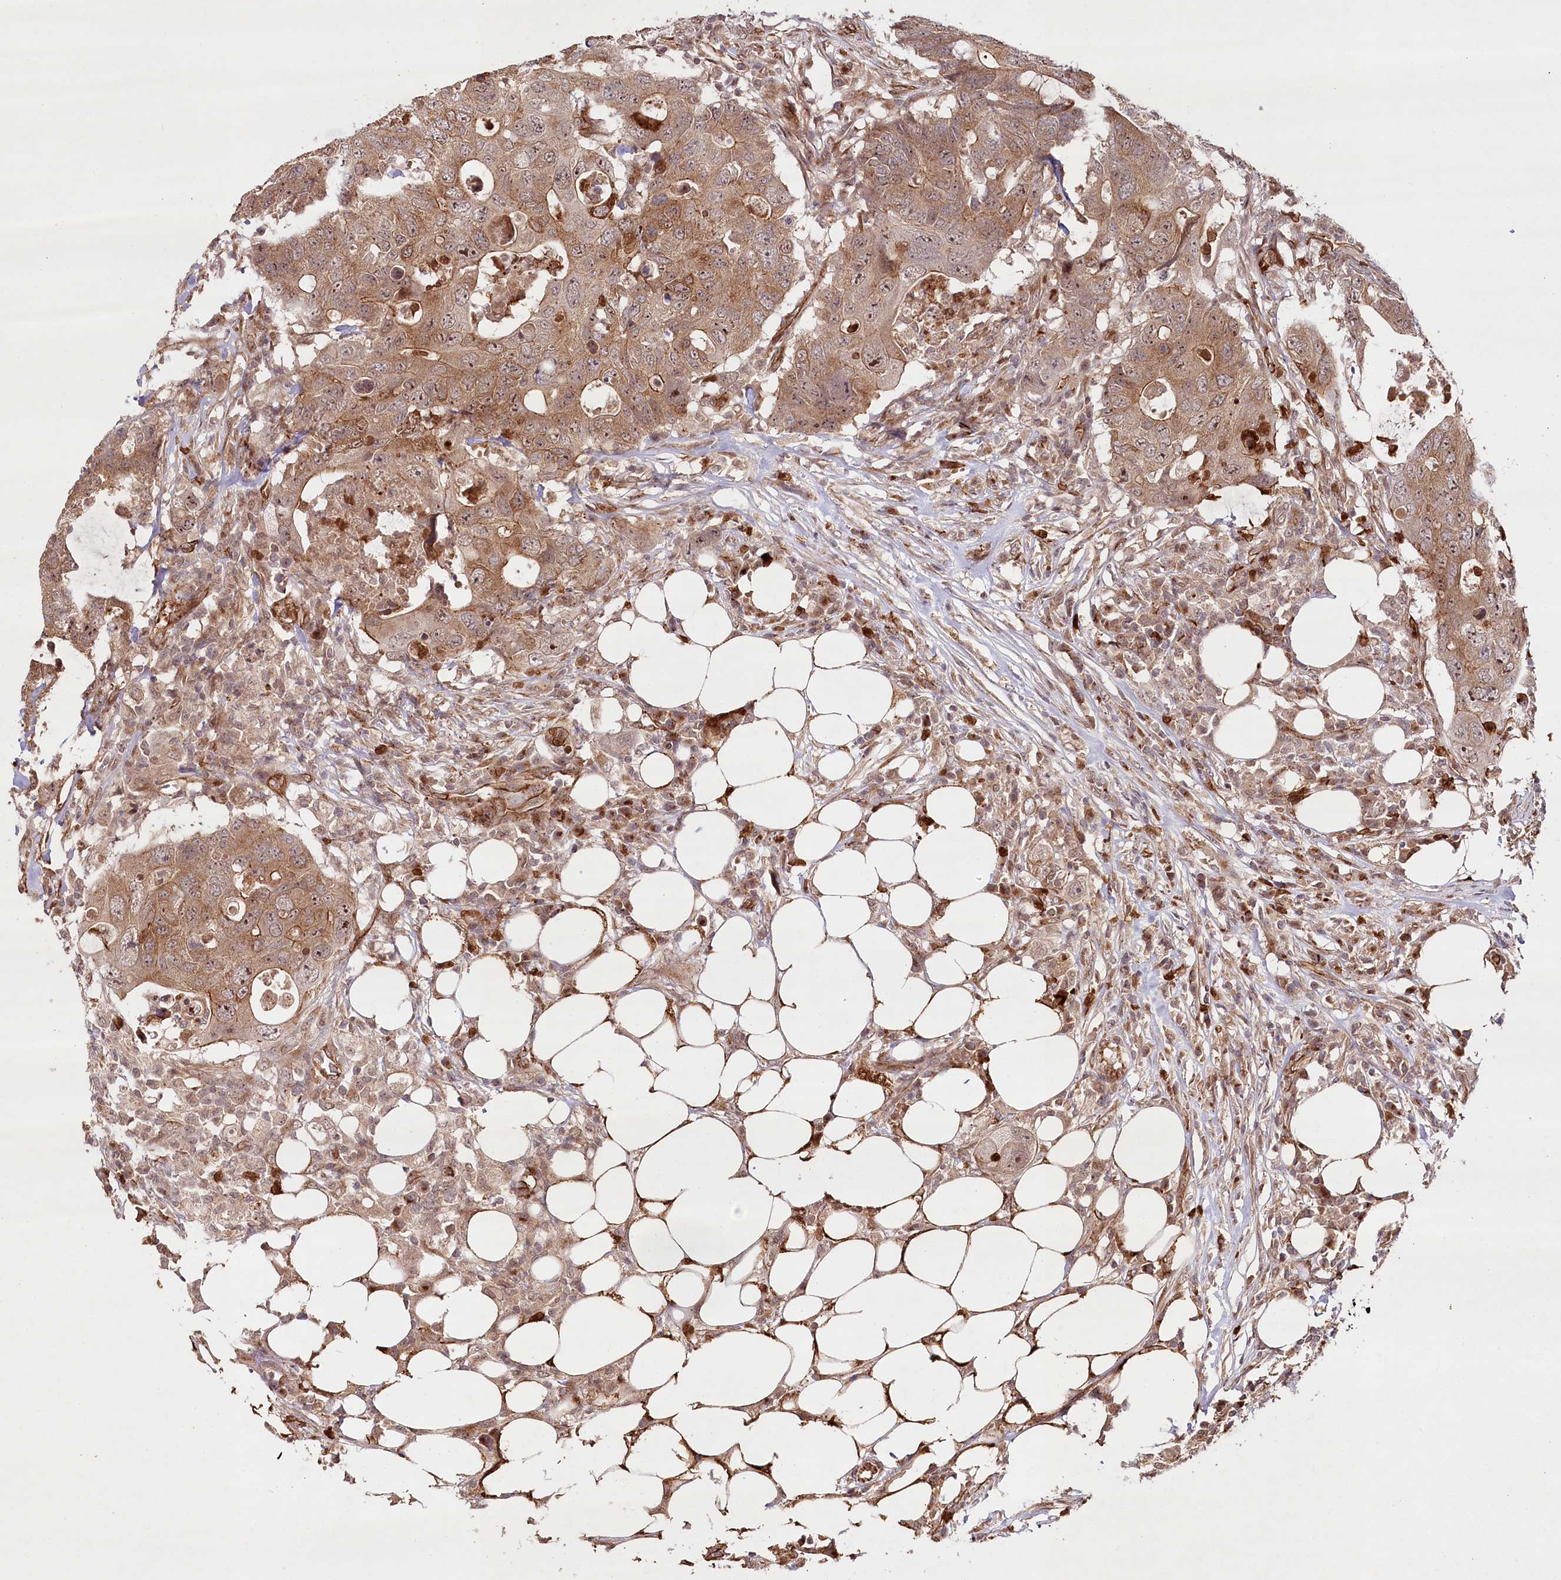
{"staining": {"intensity": "moderate", "quantity": ">75%", "location": "cytoplasmic/membranous,nuclear"}, "tissue": "colorectal cancer", "cell_type": "Tumor cells", "image_type": "cancer", "snomed": [{"axis": "morphology", "description": "Adenocarcinoma, NOS"}, {"axis": "topography", "description": "Colon"}], "caption": "Immunohistochemical staining of colorectal cancer (adenocarcinoma) reveals medium levels of moderate cytoplasmic/membranous and nuclear positivity in approximately >75% of tumor cells.", "gene": "ALKBH8", "patient": {"sex": "male", "age": 71}}